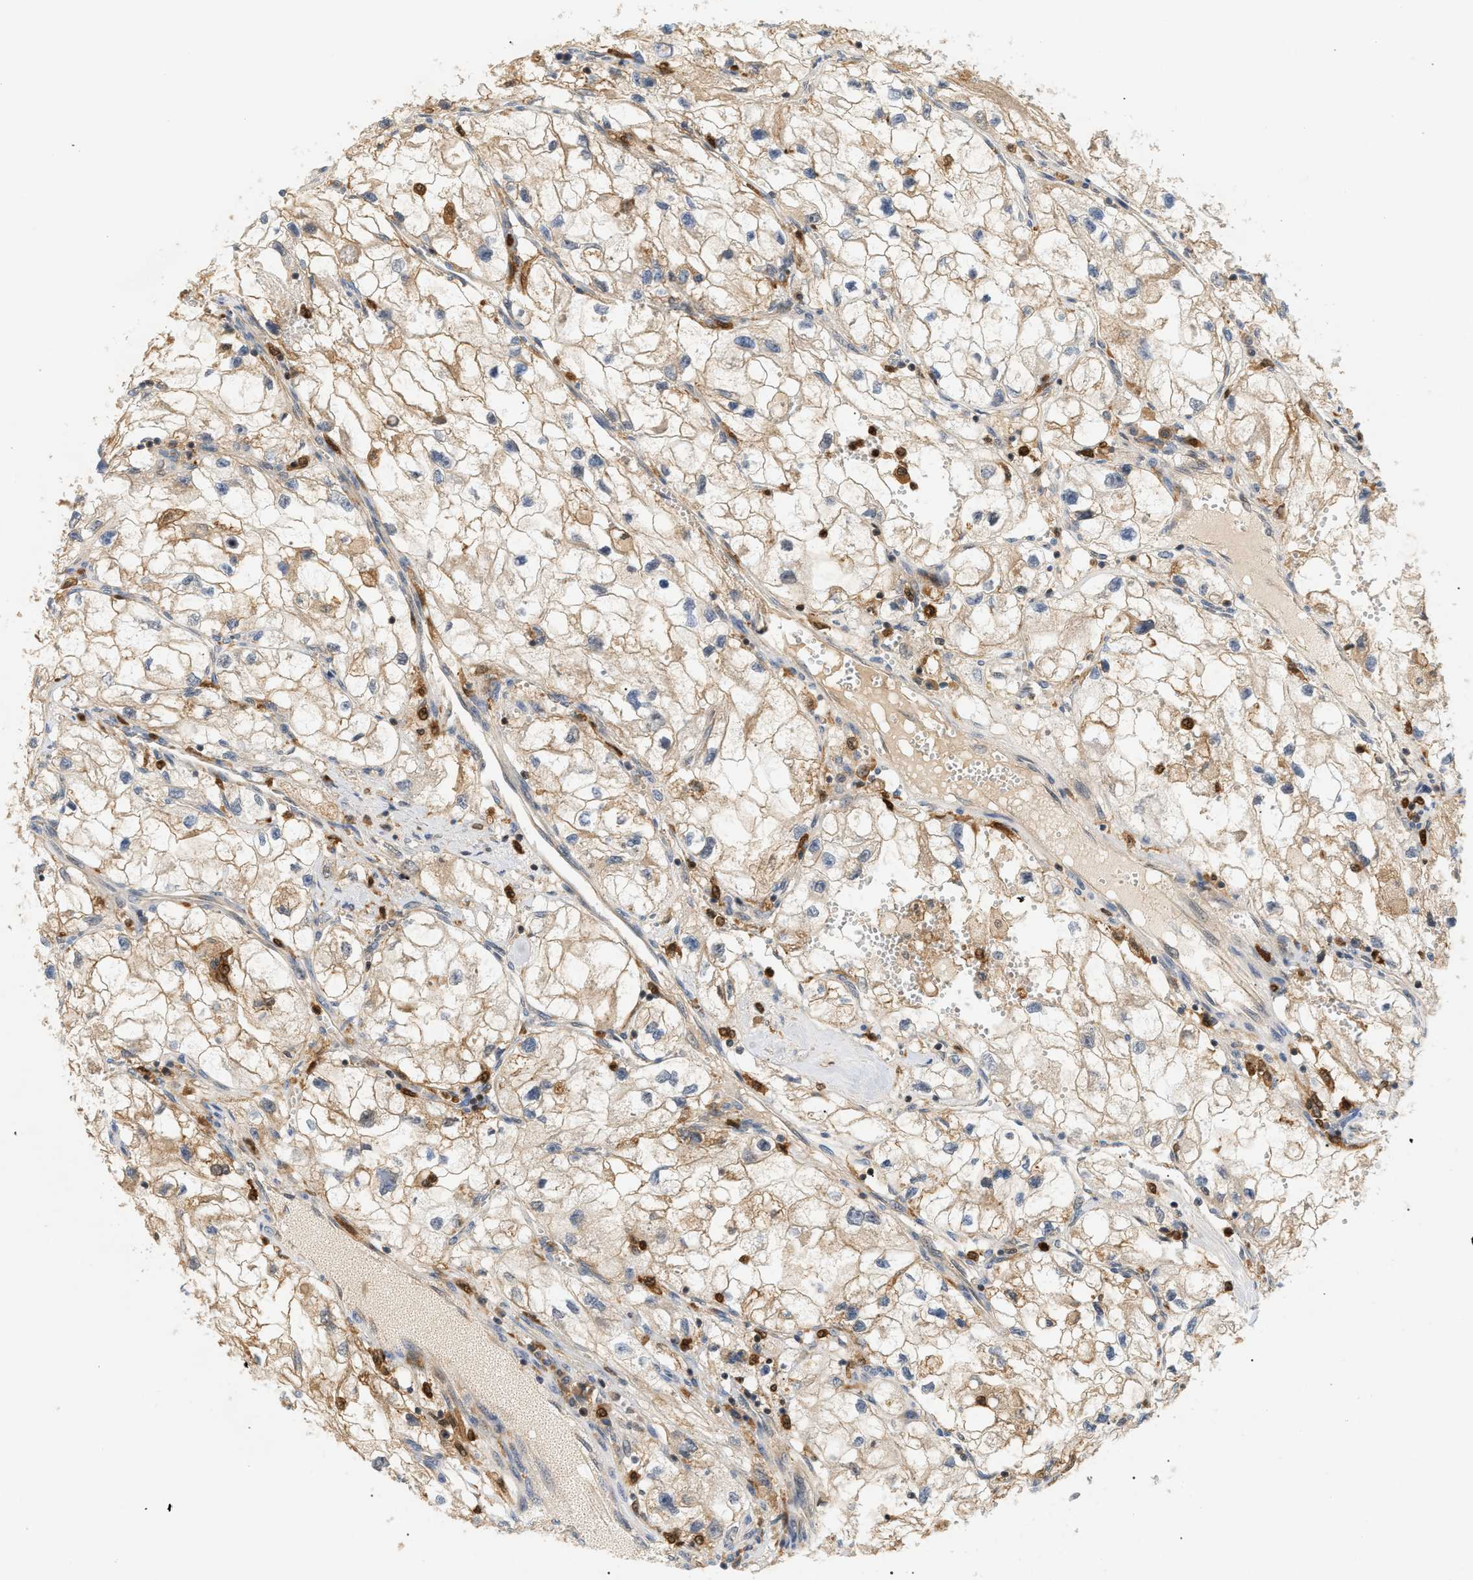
{"staining": {"intensity": "weak", "quantity": ">75%", "location": "cytoplasmic/membranous"}, "tissue": "renal cancer", "cell_type": "Tumor cells", "image_type": "cancer", "snomed": [{"axis": "morphology", "description": "Adenocarcinoma, NOS"}, {"axis": "topography", "description": "Kidney"}], "caption": "Renal cancer stained with a protein marker exhibits weak staining in tumor cells.", "gene": "PYCARD", "patient": {"sex": "female", "age": 70}}